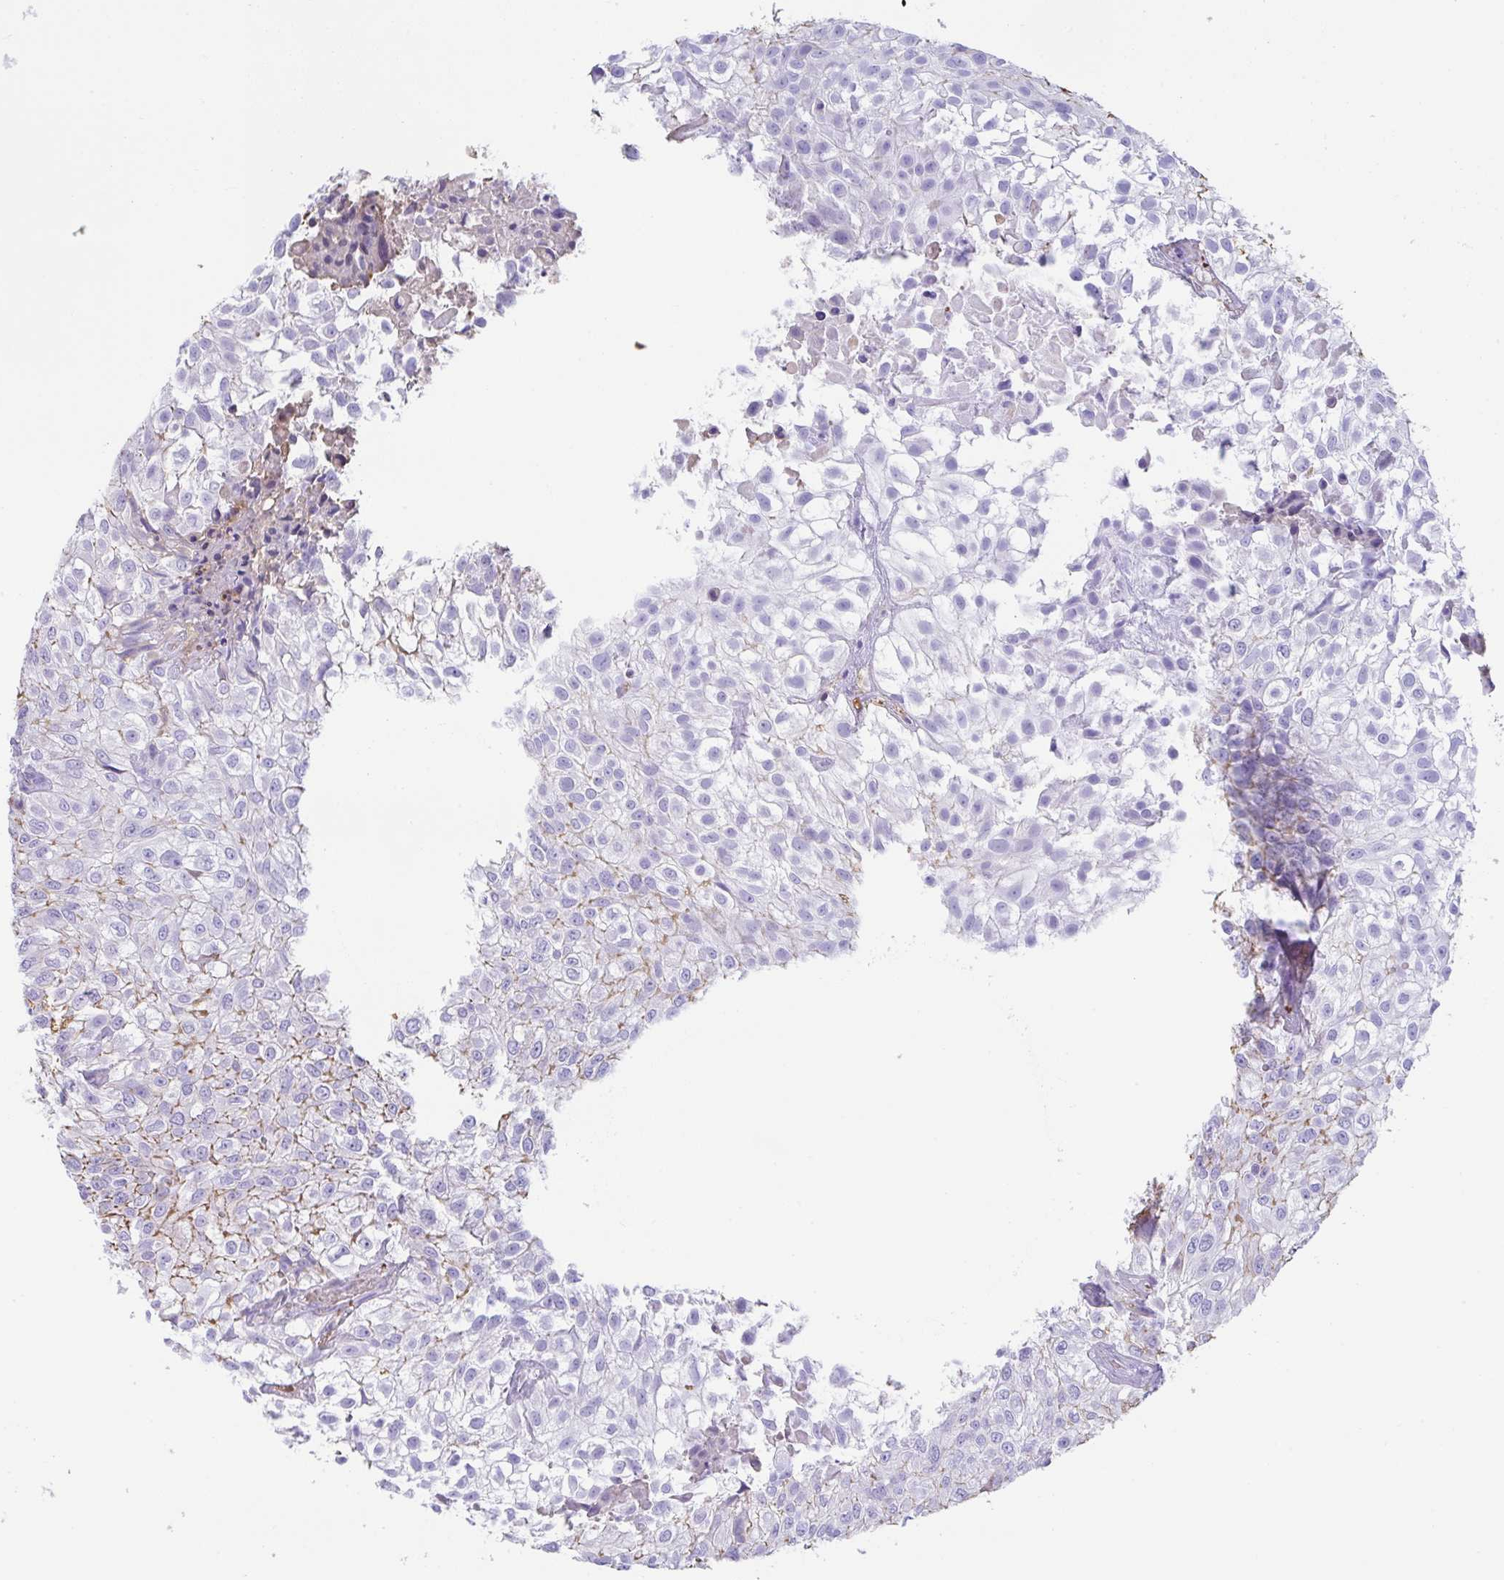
{"staining": {"intensity": "negative", "quantity": "none", "location": "none"}, "tissue": "urothelial cancer", "cell_type": "Tumor cells", "image_type": "cancer", "snomed": [{"axis": "morphology", "description": "Urothelial carcinoma, High grade"}, {"axis": "topography", "description": "Urinary bladder"}], "caption": "This is an immunohistochemistry (IHC) photomicrograph of human high-grade urothelial carcinoma. There is no expression in tumor cells.", "gene": "HOXC12", "patient": {"sex": "male", "age": 56}}